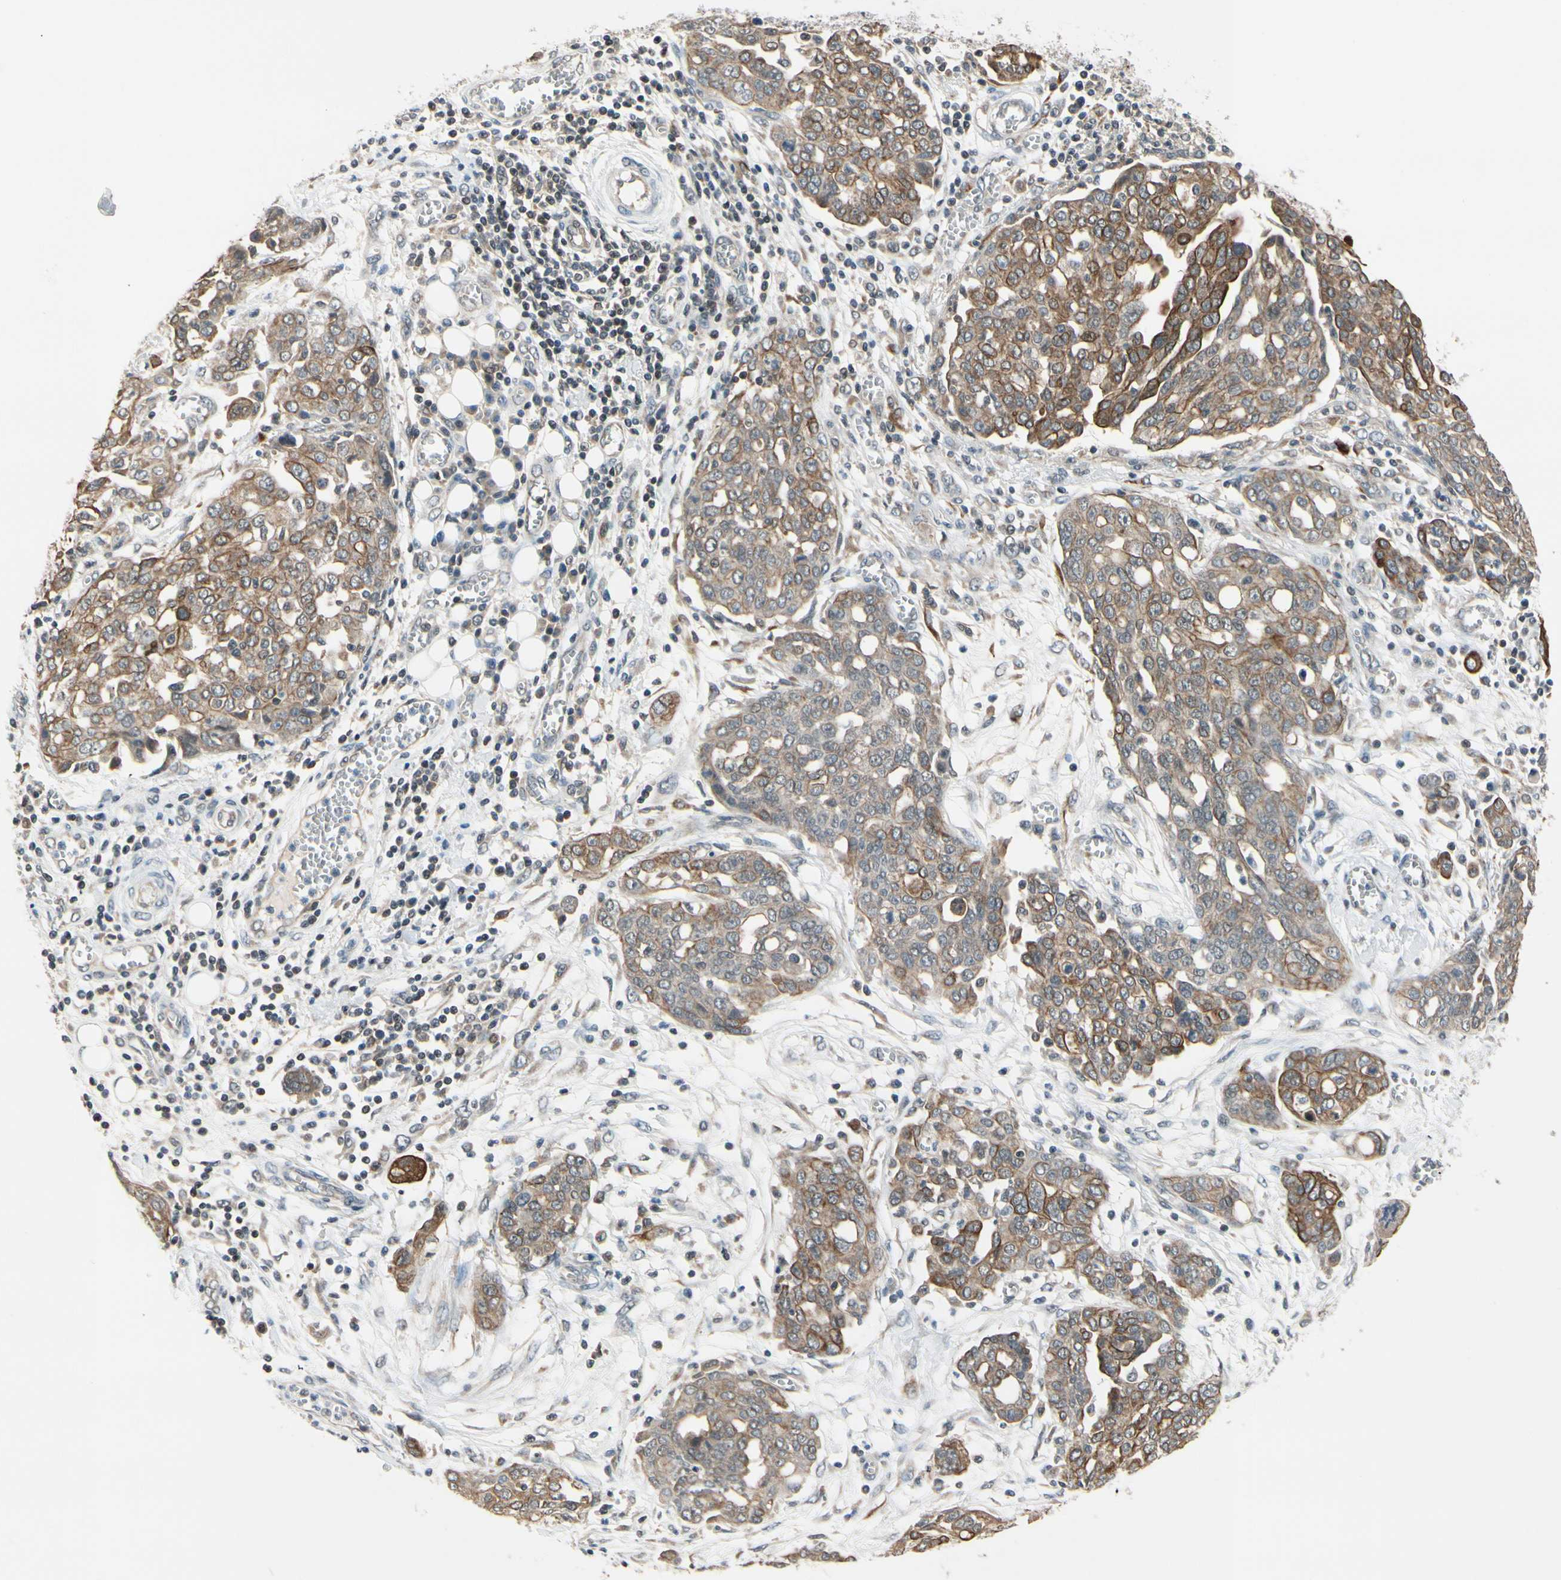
{"staining": {"intensity": "moderate", "quantity": ">75%", "location": "cytoplasmic/membranous"}, "tissue": "ovarian cancer", "cell_type": "Tumor cells", "image_type": "cancer", "snomed": [{"axis": "morphology", "description": "Cystadenocarcinoma, serous, NOS"}, {"axis": "topography", "description": "Soft tissue"}, {"axis": "topography", "description": "Ovary"}], "caption": "Immunohistochemistry of human ovarian cancer displays medium levels of moderate cytoplasmic/membranous staining in about >75% of tumor cells.", "gene": "TAF12", "patient": {"sex": "female", "age": 57}}